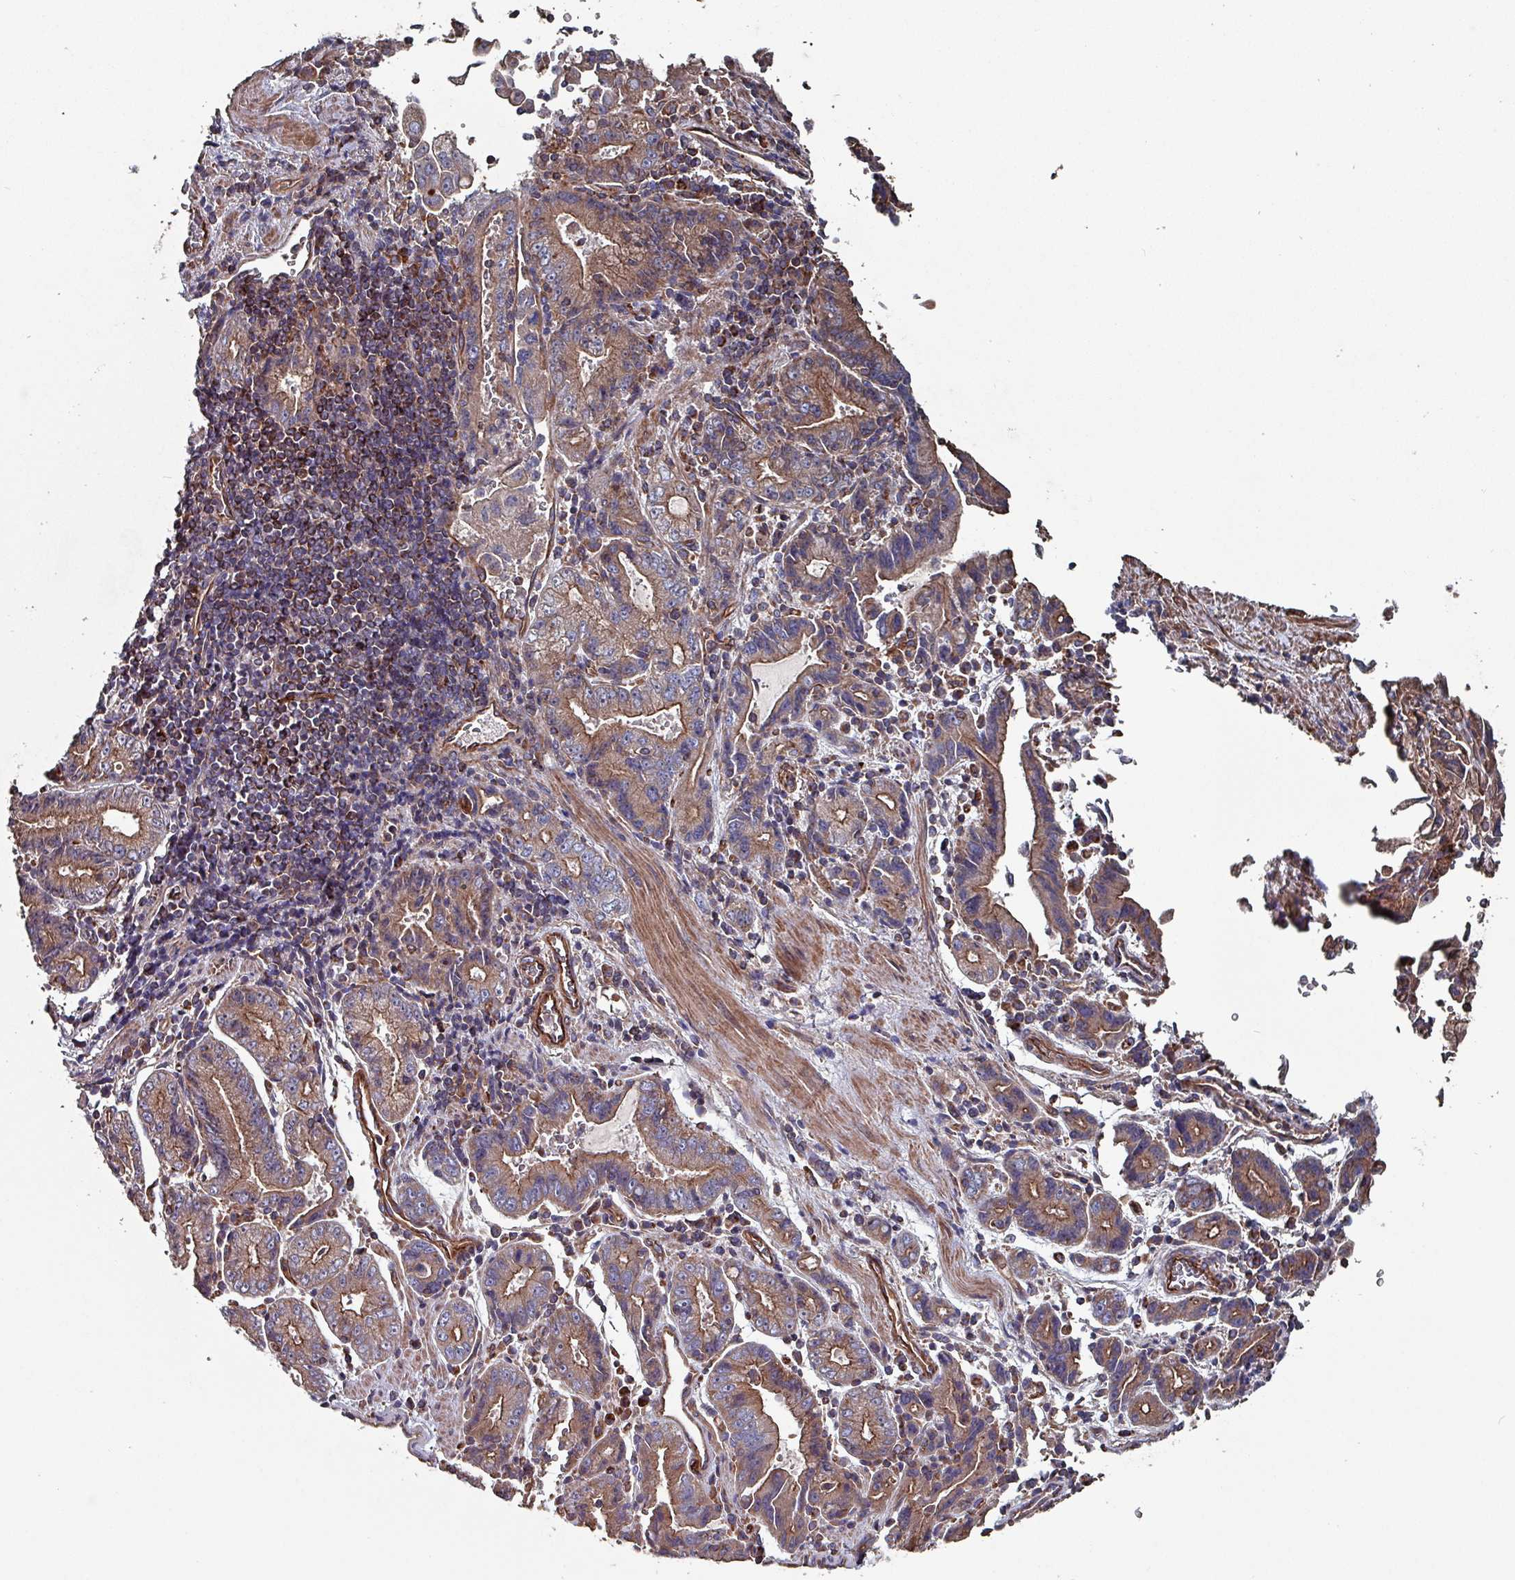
{"staining": {"intensity": "moderate", "quantity": "<25%", "location": "cytoplasmic/membranous"}, "tissue": "stomach cancer", "cell_type": "Tumor cells", "image_type": "cancer", "snomed": [{"axis": "morphology", "description": "Adenocarcinoma, NOS"}, {"axis": "topography", "description": "Stomach"}], "caption": "Moderate cytoplasmic/membranous protein staining is seen in approximately <25% of tumor cells in stomach cancer (adenocarcinoma). The staining is performed using DAB brown chromogen to label protein expression. The nuclei are counter-stained blue using hematoxylin.", "gene": "ANO10", "patient": {"sex": "male", "age": 62}}